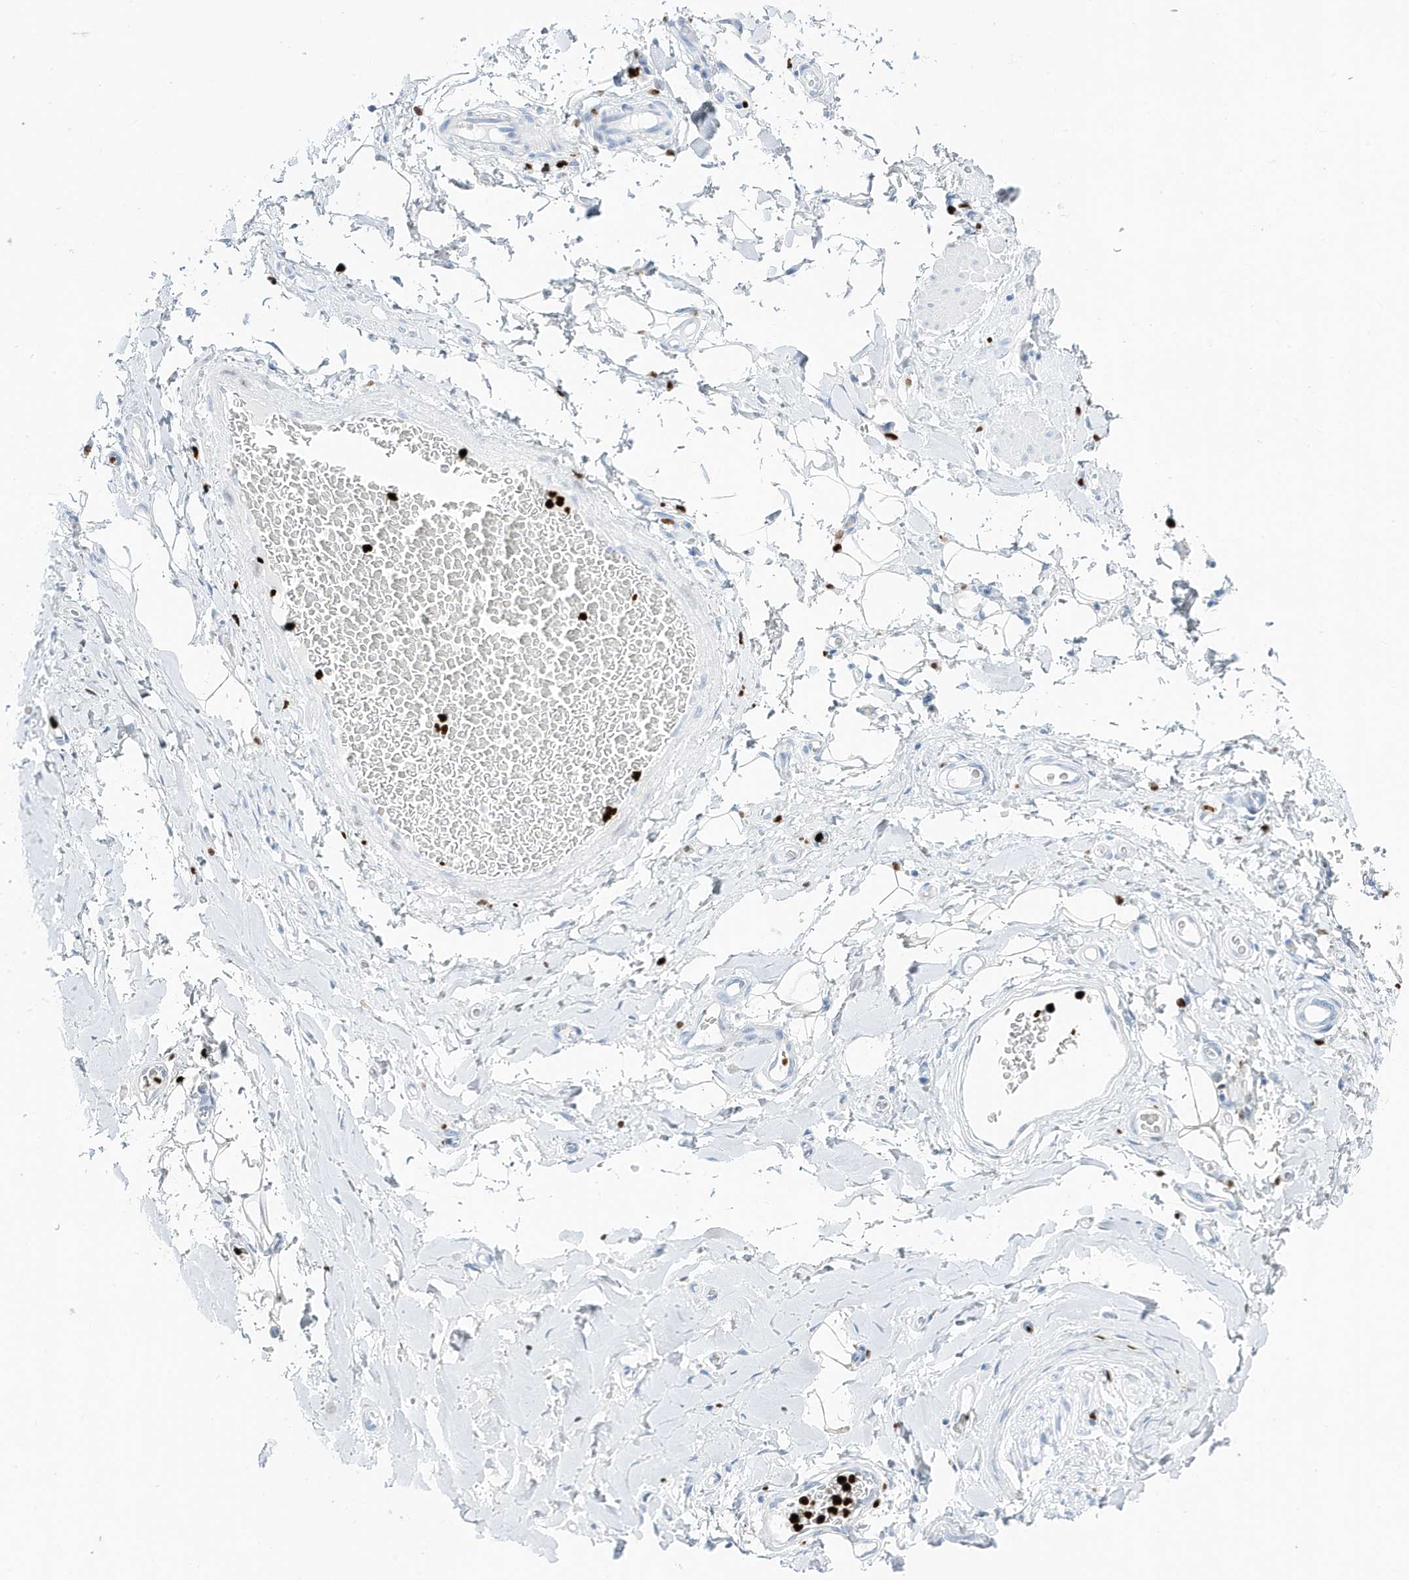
{"staining": {"intensity": "negative", "quantity": "none", "location": "none"}, "tissue": "adipose tissue", "cell_type": "Adipocytes", "image_type": "normal", "snomed": [{"axis": "morphology", "description": "Normal tissue, NOS"}, {"axis": "morphology", "description": "Adenocarcinoma, NOS"}, {"axis": "topography", "description": "Stomach, upper"}, {"axis": "topography", "description": "Peripheral nerve tissue"}], "caption": "This is a image of immunohistochemistry staining of benign adipose tissue, which shows no positivity in adipocytes.", "gene": "MNDA", "patient": {"sex": "male", "age": 62}}